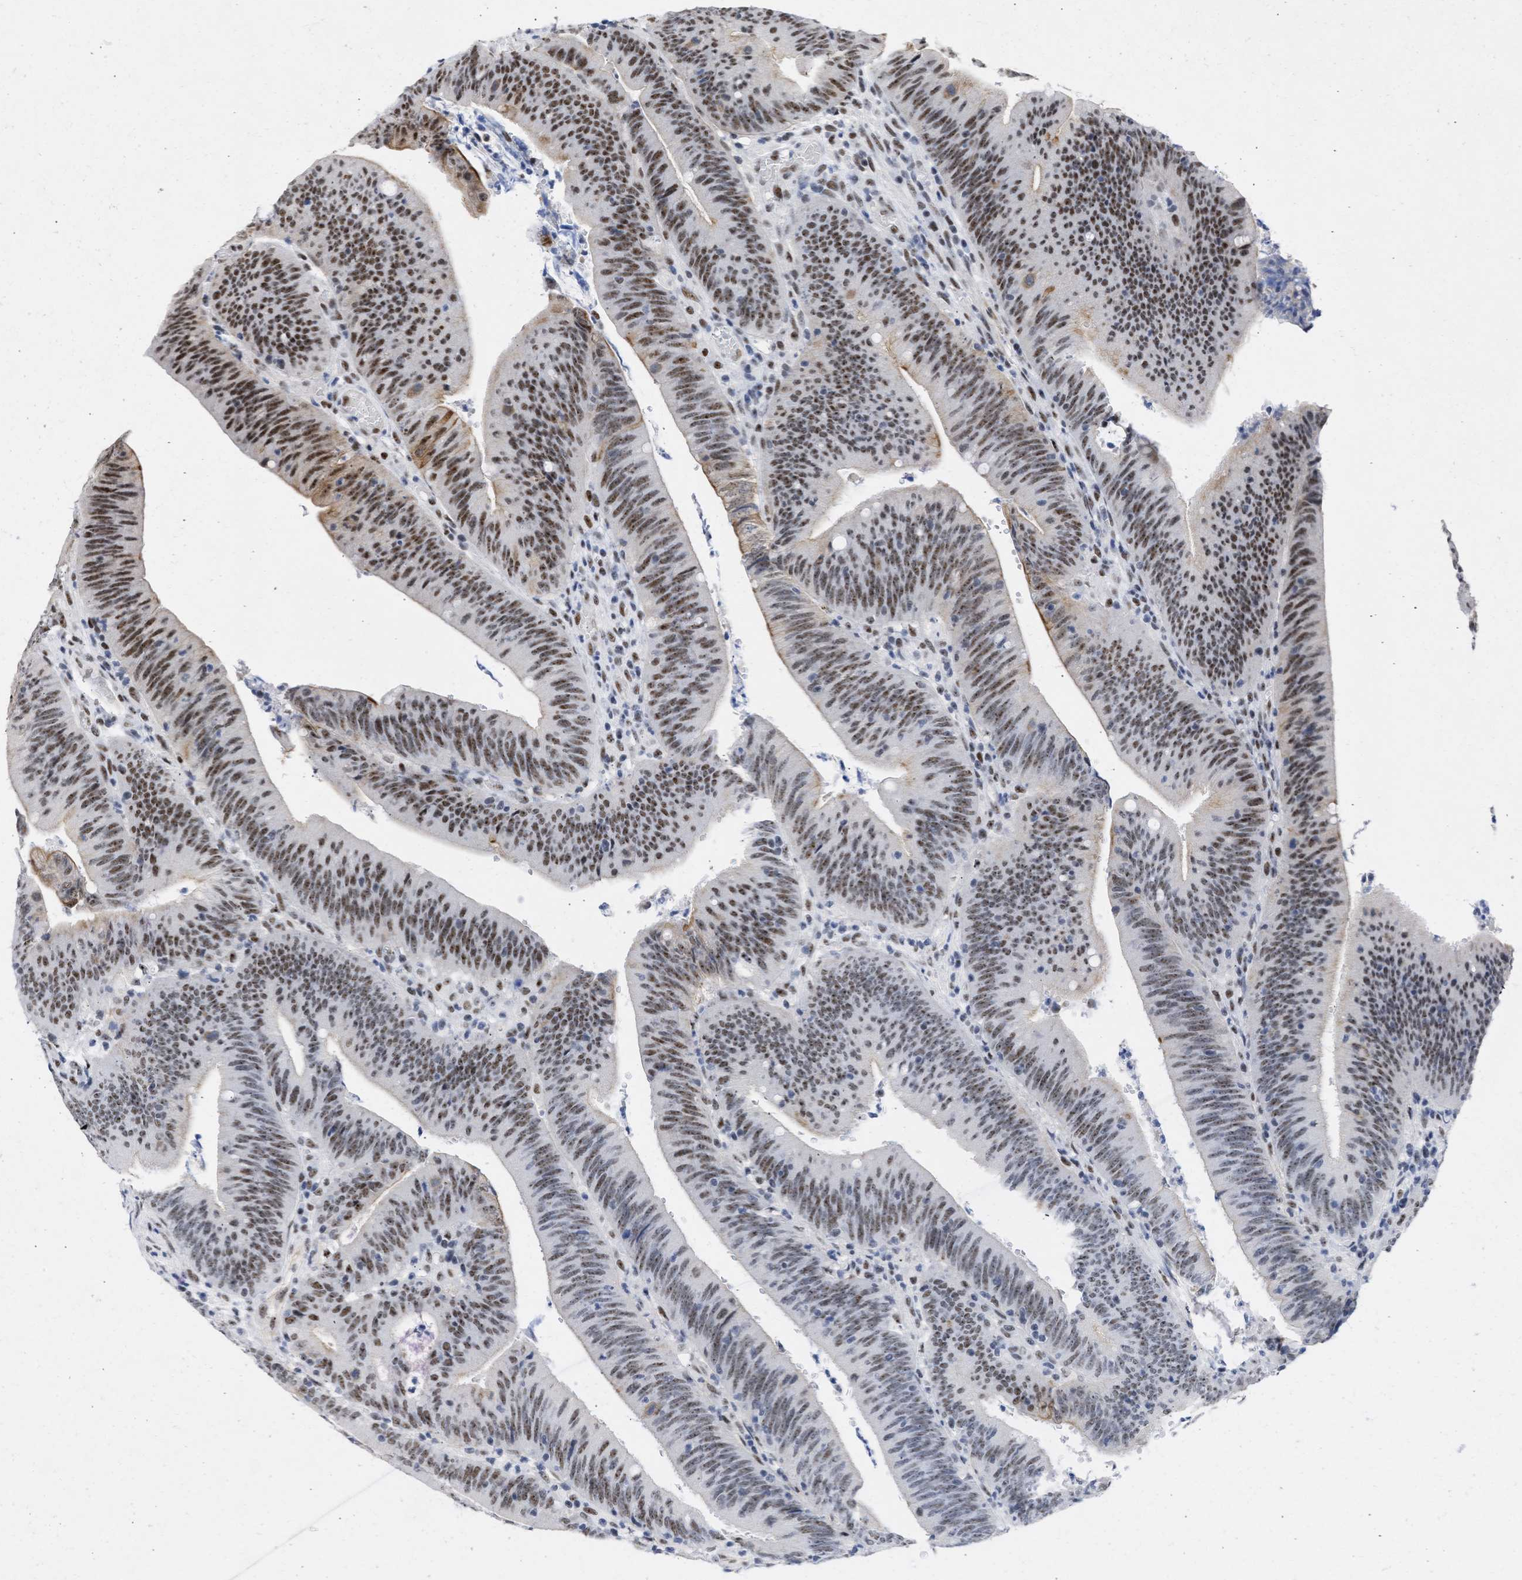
{"staining": {"intensity": "moderate", "quantity": ">75%", "location": "nuclear"}, "tissue": "colorectal cancer", "cell_type": "Tumor cells", "image_type": "cancer", "snomed": [{"axis": "morphology", "description": "Normal tissue, NOS"}, {"axis": "morphology", "description": "Adenocarcinoma, NOS"}, {"axis": "topography", "description": "Rectum"}], "caption": "A medium amount of moderate nuclear positivity is appreciated in approximately >75% of tumor cells in colorectal adenocarcinoma tissue.", "gene": "DDX41", "patient": {"sex": "female", "age": 66}}